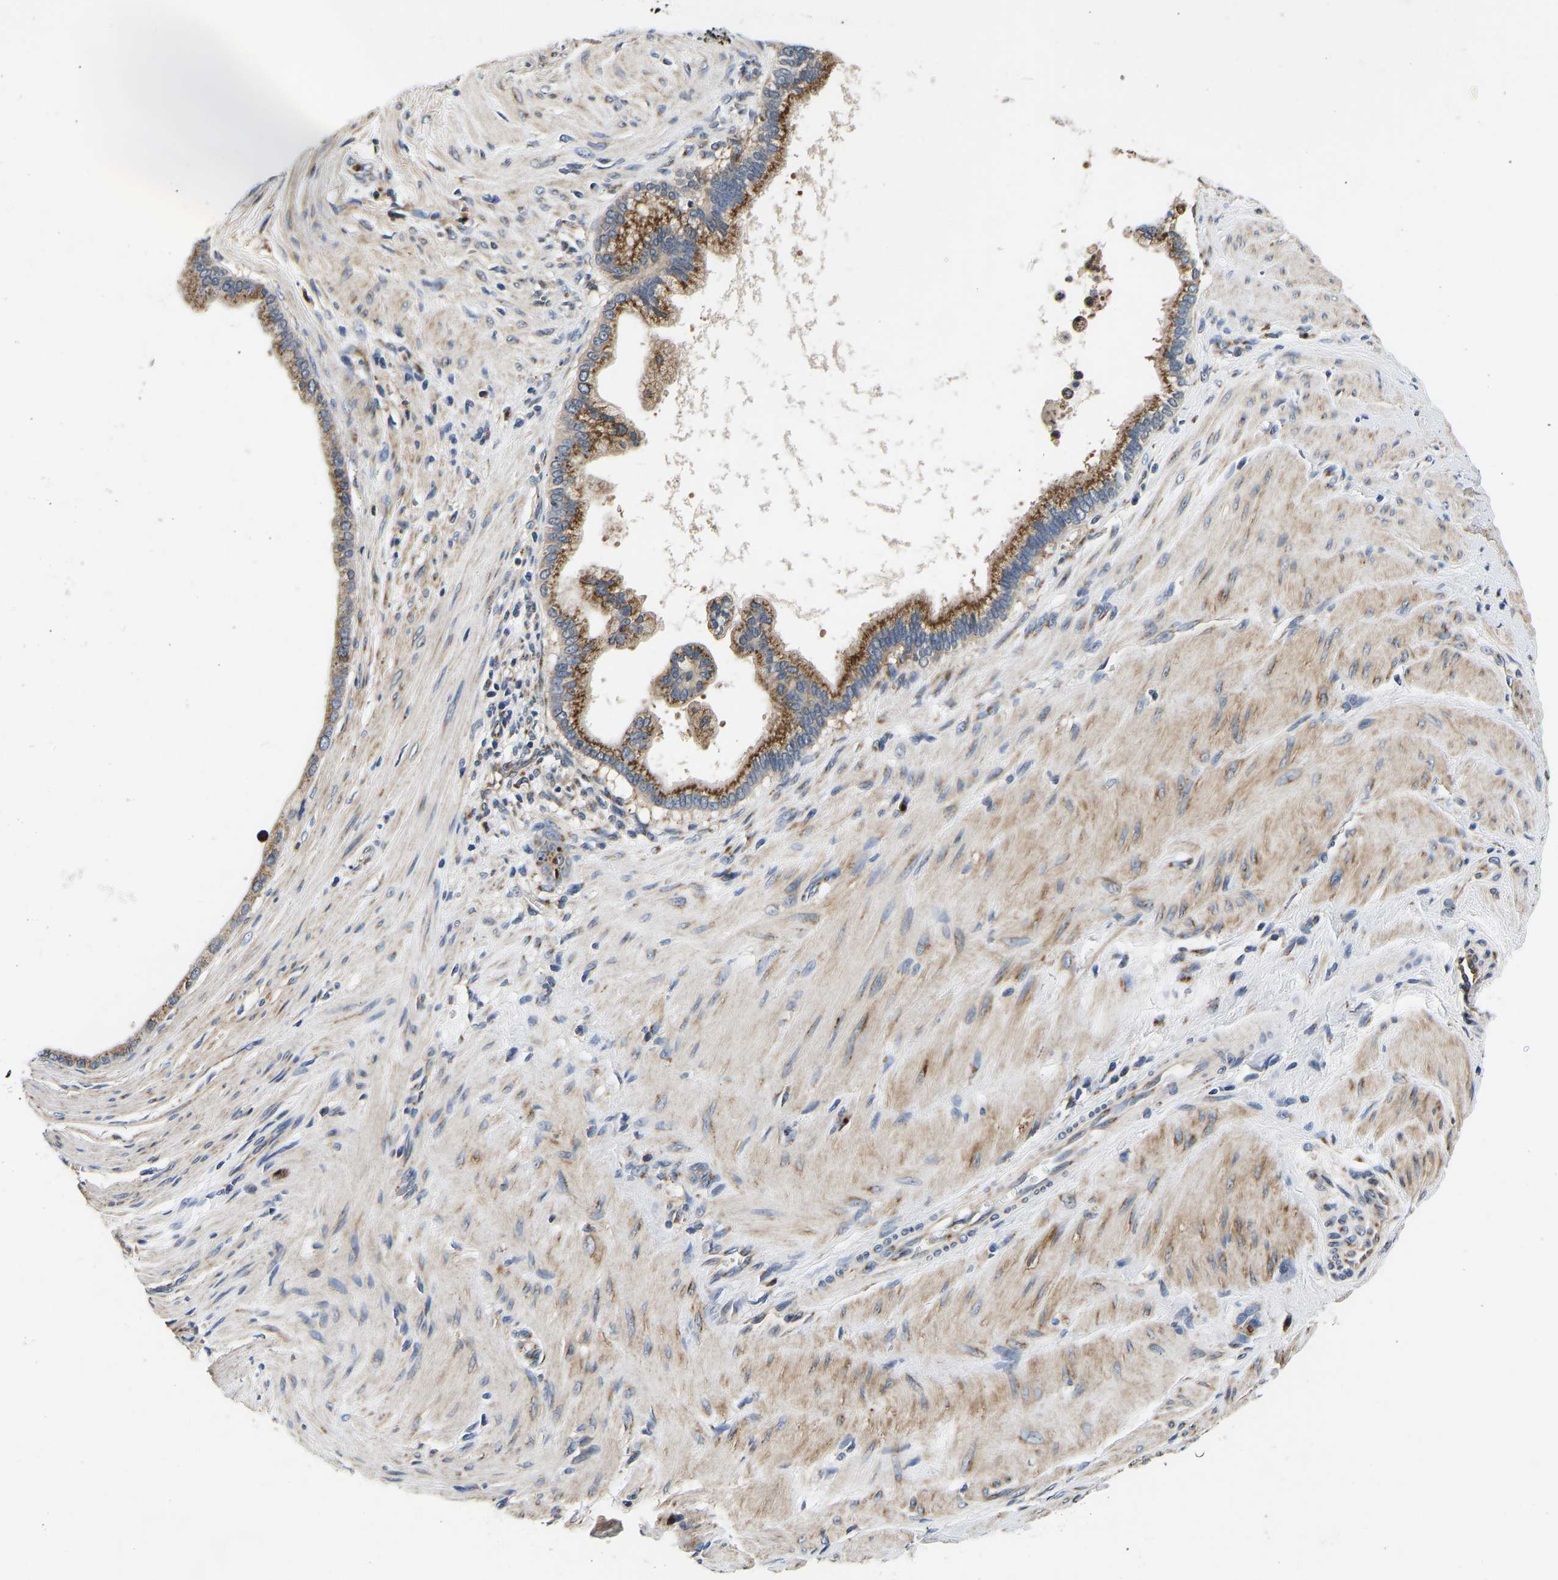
{"staining": {"intensity": "strong", "quantity": ">75%", "location": "cytoplasmic/membranous"}, "tissue": "pancreatic cancer", "cell_type": "Tumor cells", "image_type": "cancer", "snomed": [{"axis": "morphology", "description": "Adenocarcinoma, NOS"}, {"axis": "topography", "description": "Pancreas"}], "caption": "An immunohistochemistry (IHC) micrograph of neoplastic tissue is shown. Protein staining in brown labels strong cytoplasmic/membranous positivity in adenocarcinoma (pancreatic) within tumor cells.", "gene": "RABAC1", "patient": {"sex": "male", "age": 69}}